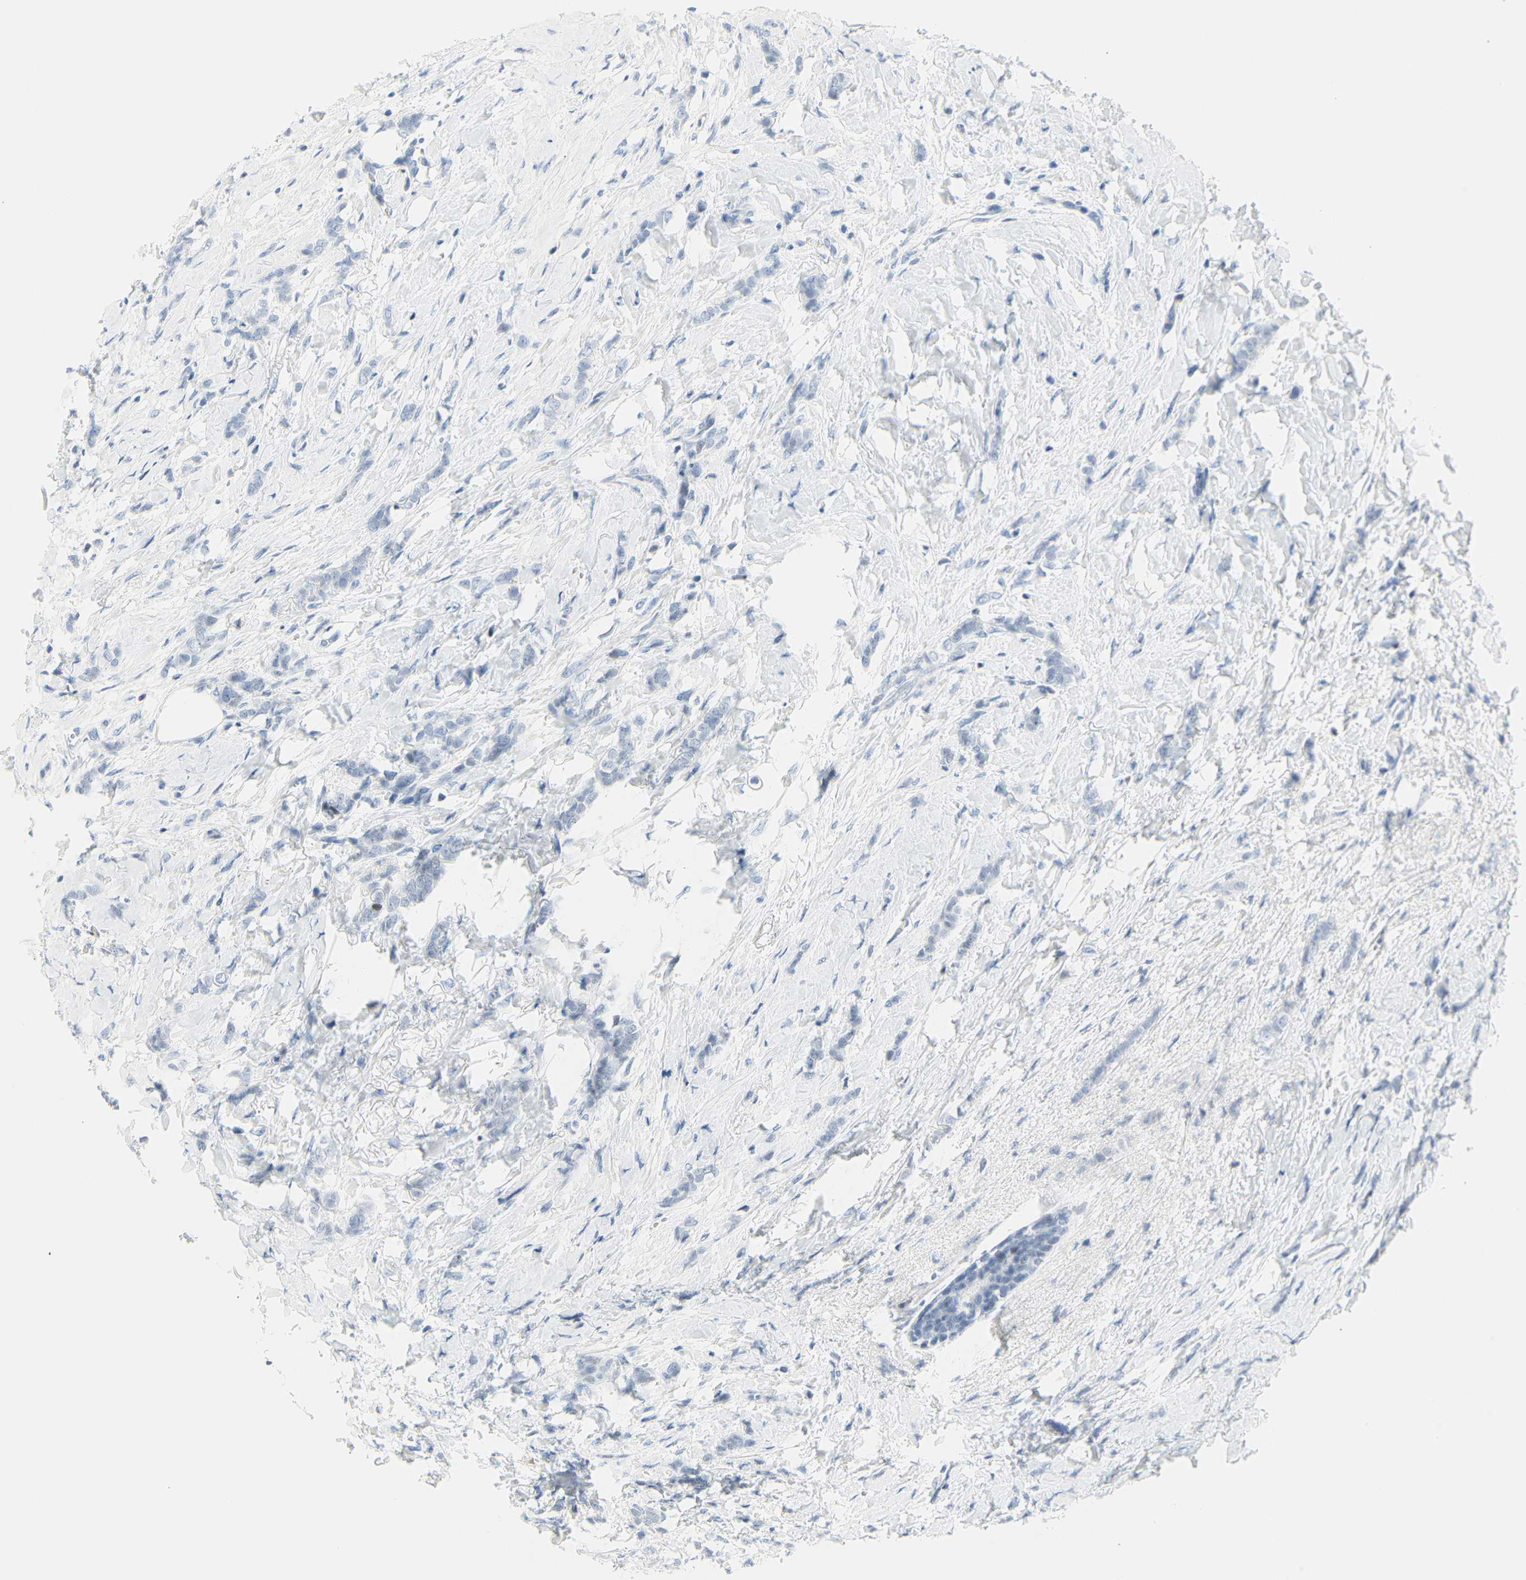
{"staining": {"intensity": "negative", "quantity": "none", "location": "none"}, "tissue": "breast cancer", "cell_type": "Tumor cells", "image_type": "cancer", "snomed": [{"axis": "morphology", "description": "Lobular carcinoma, in situ"}, {"axis": "morphology", "description": "Lobular carcinoma"}, {"axis": "topography", "description": "Breast"}], "caption": "This is an IHC micrograph of human breast cancer (lobular carcinoma). There is no positivity in tumor cells.", "gene": "IMPG2", "patient": {"sex": "female", "age": 41}}